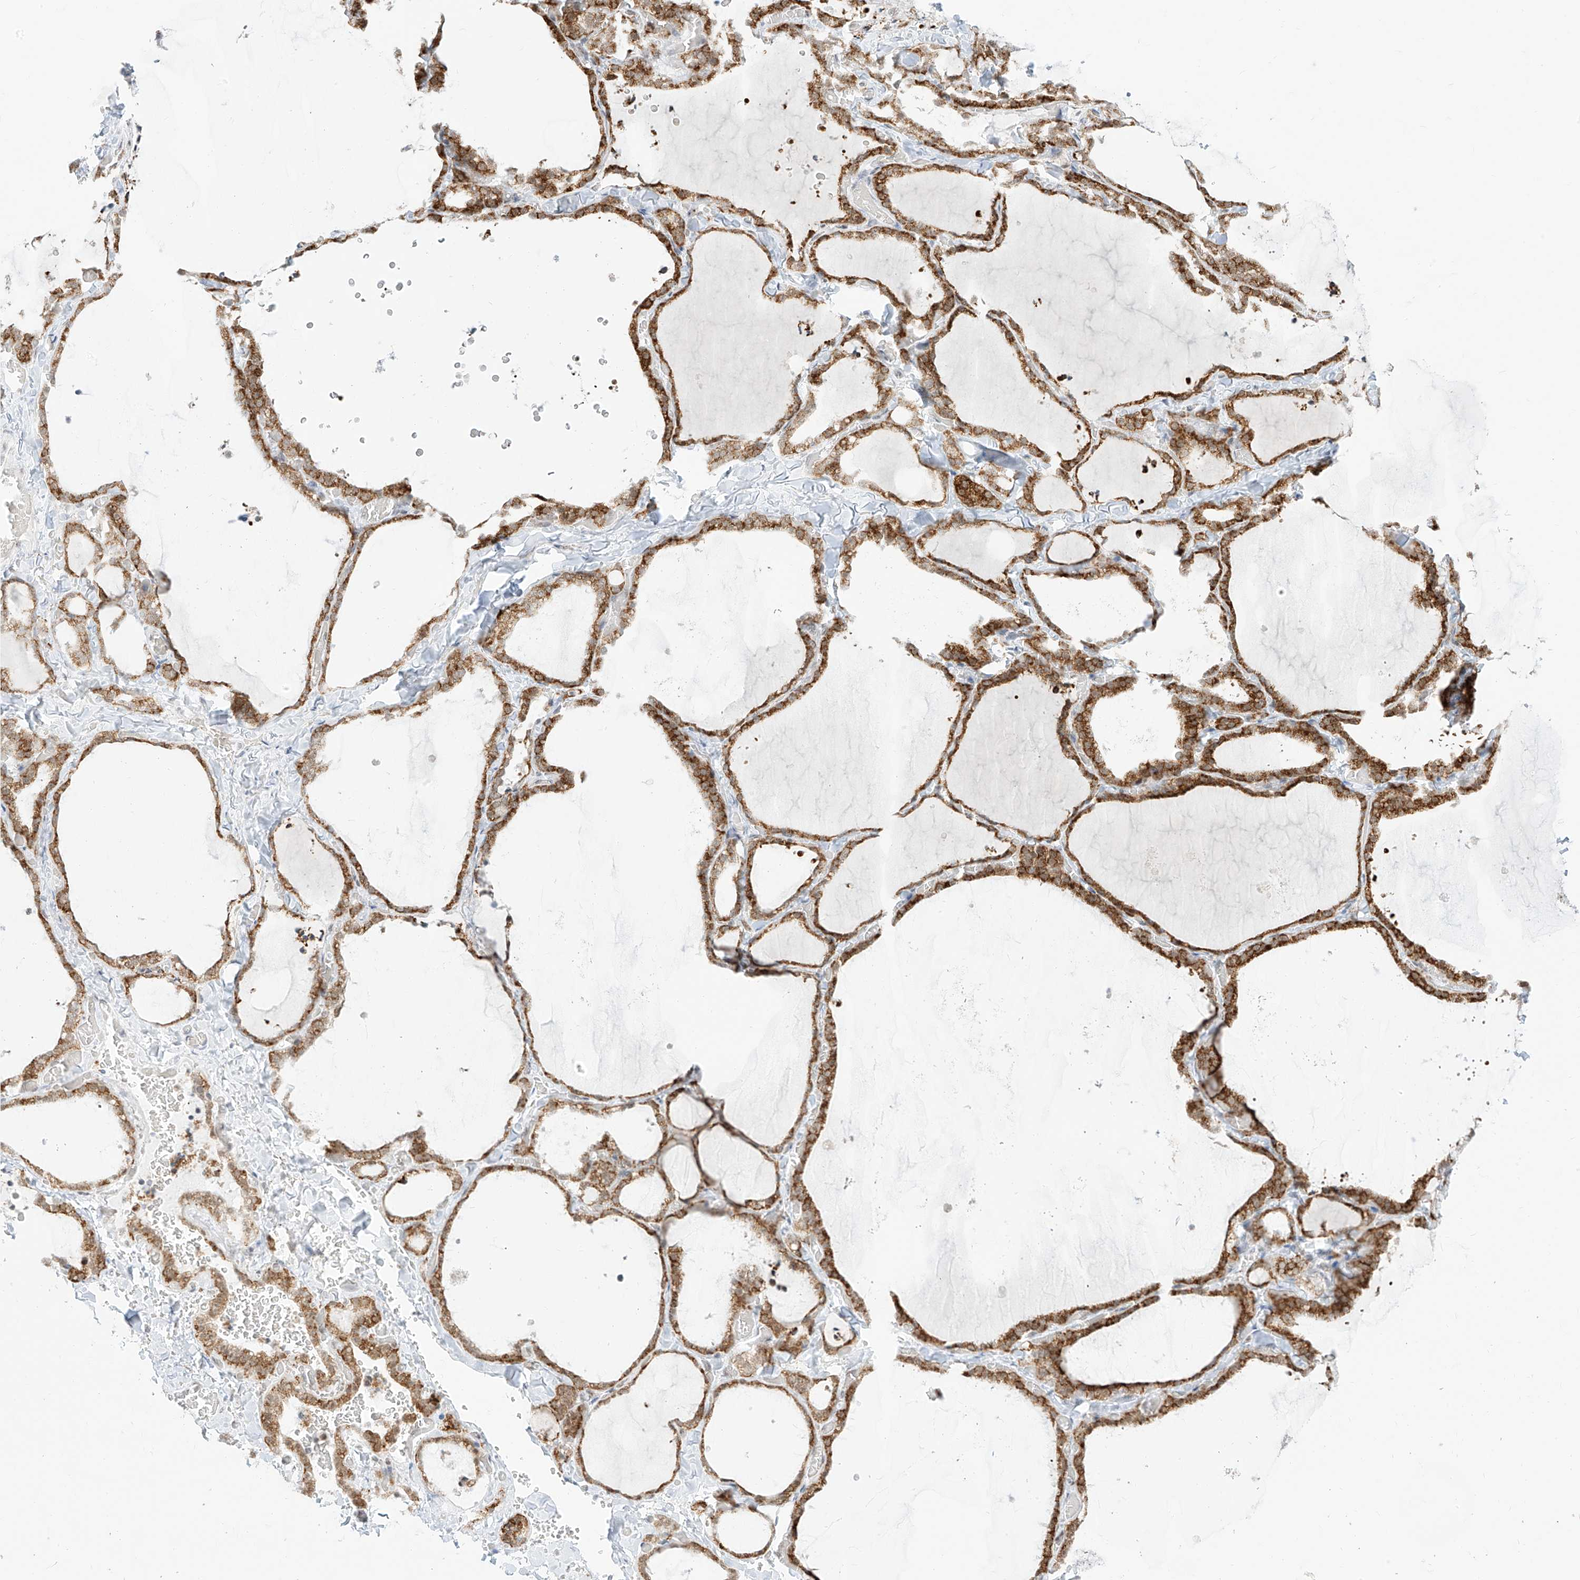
{"staining": {"intensity": "strong", "quantity": ">75%", "location": "cytoplasmic/membranous"}, "tissue": "thyroid gland", "cell_type": "Glandular cells", "image_type": "normal", "snomed": [{"axis": "morphology", "description": "Normal tissue, NOS"}, {"axis": "topography", "description": "Thyroid gland"}], "caption": "Benign thyroid gland reveals strong cytoplasmic/membranous expression in approximately >75% of glandular cells, visualized by immunohistochemistry. The staining was performed using DAB to visualize the protein expression in brown, while the nuclei were stained in blue with hematoxylin (Magnification: 20x).", "gene": "SUPT5H", "patient": {"sex": "female", "age": 22}}